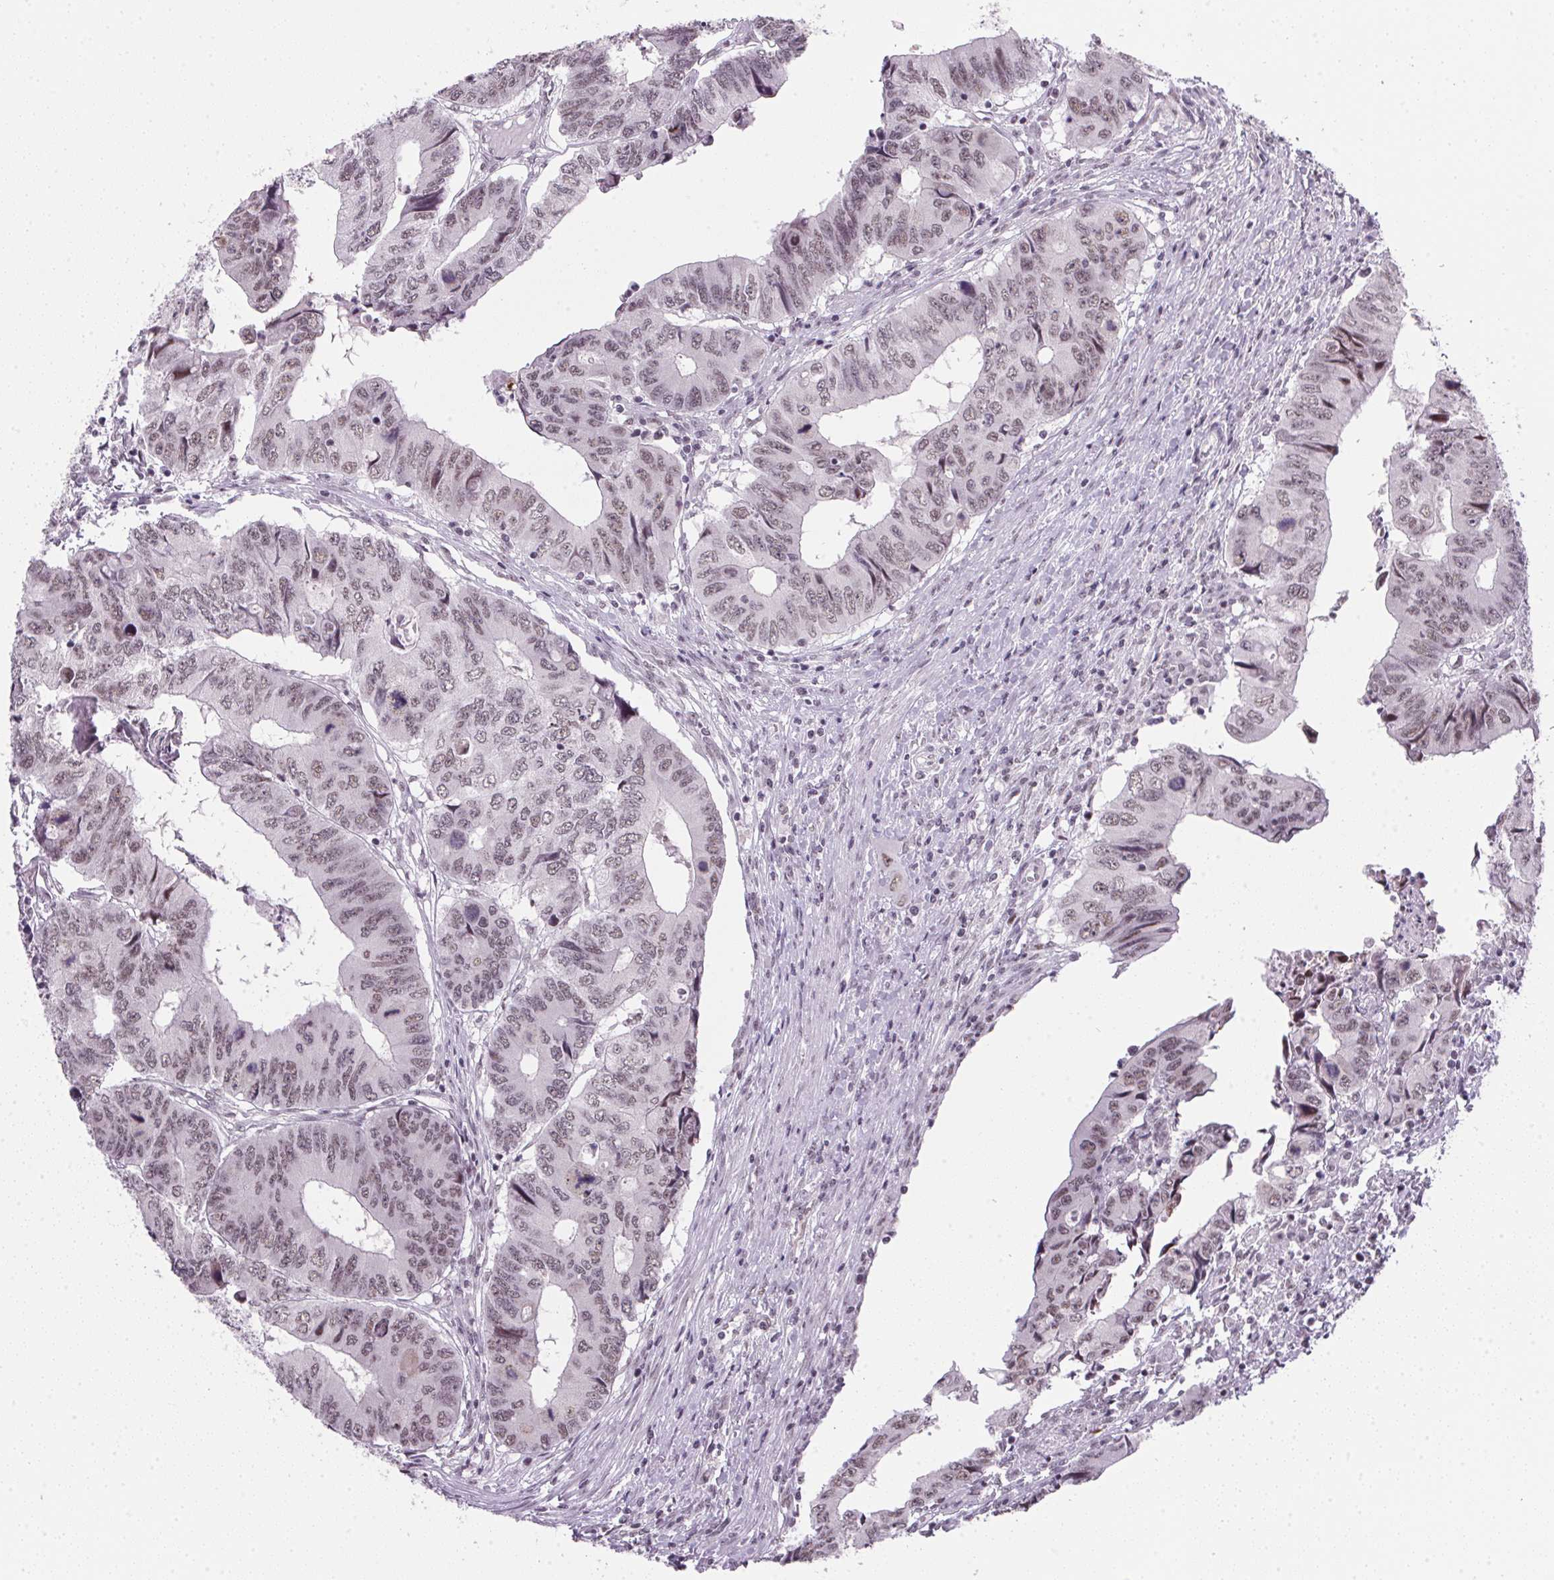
{"staining": {"intensity": "weak", "quantity": ">75%", "location": "nuclear"}, "tissue": "colorectal cancer", "cell_type": "Tumor cells", "image_type": "cancer", "snomed": [{"axis": "morphology", "description": "Adenocarcinoma, NOS"}, {"axis": "topography", "description": "Colon"}], "caption": "Brown immunohistochemical staining in human colorectal cancer (adenocarcinoma) demonstrates weak nuclear staining in about >75% of tumor cells.", "gene": "SRSF7", "patient": {"sex": "male", "age": 53}}